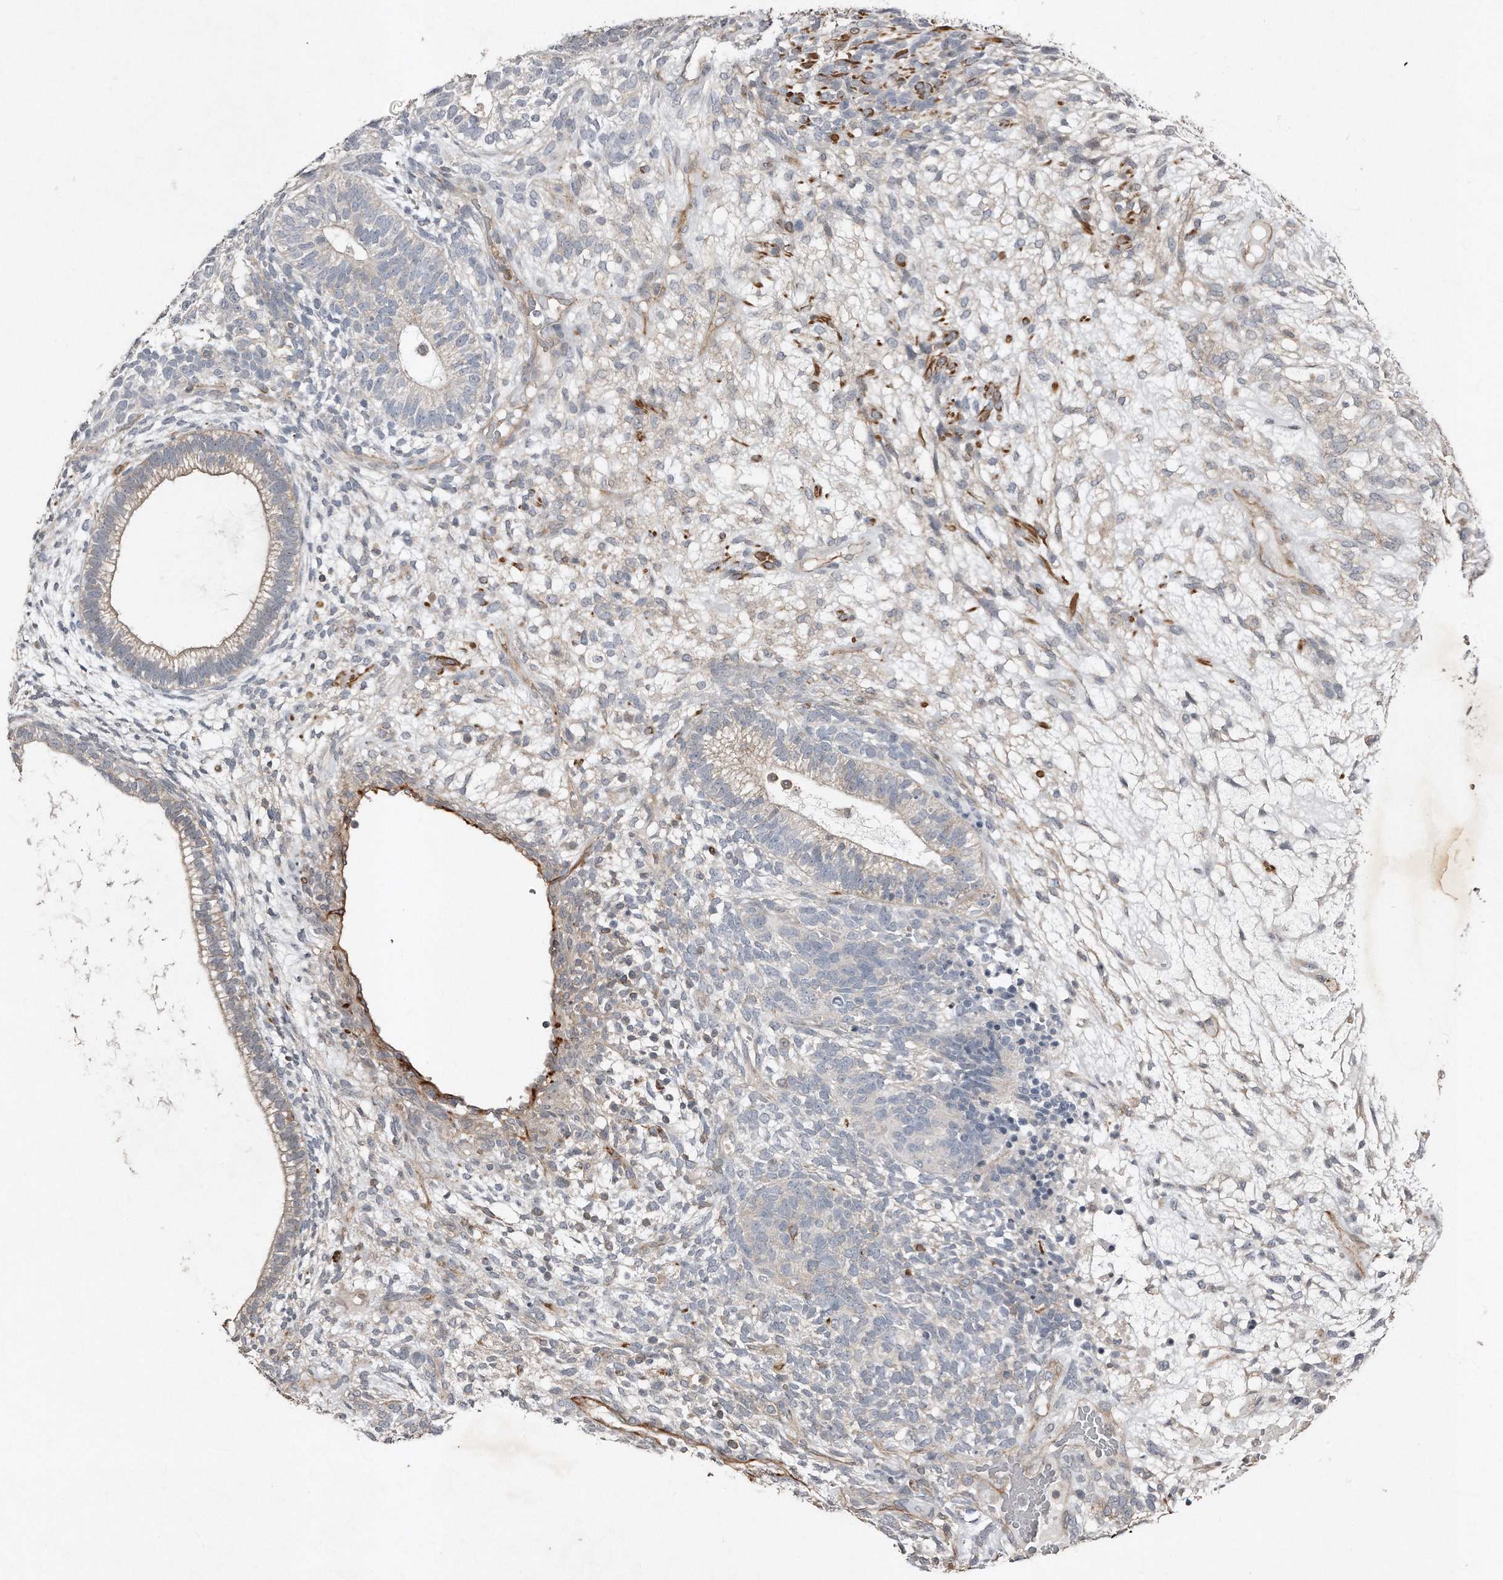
{"staining": {"intensity": "weak", "quantity": "<25%", "location": "cytoplasmic/membranous"}, "tissue": "testis cancer", "cell_type": "Tumor cells", "image_type": "cancer", "snomed": [{"axis": "morphology", "description": "Seminoma, NOS"}, {"axis": "morphology", "description": "Carcinoma, Embryonal, NOS"}, {"axis": "topography", "description": "Testis"}], "caption": "This is a photomicrograph of immunohistochemistry staining of testis seminoma, which shows no staining in tumor cells. (Stains: DAB (3,3'-diaminobenzidine) immunohistochemistry with hematoxylin counter stain, Microscopy: brightfield microscopy at high magnification).", "gene": "SNAP47", "patient": {"sex": "male", "age": 28}}